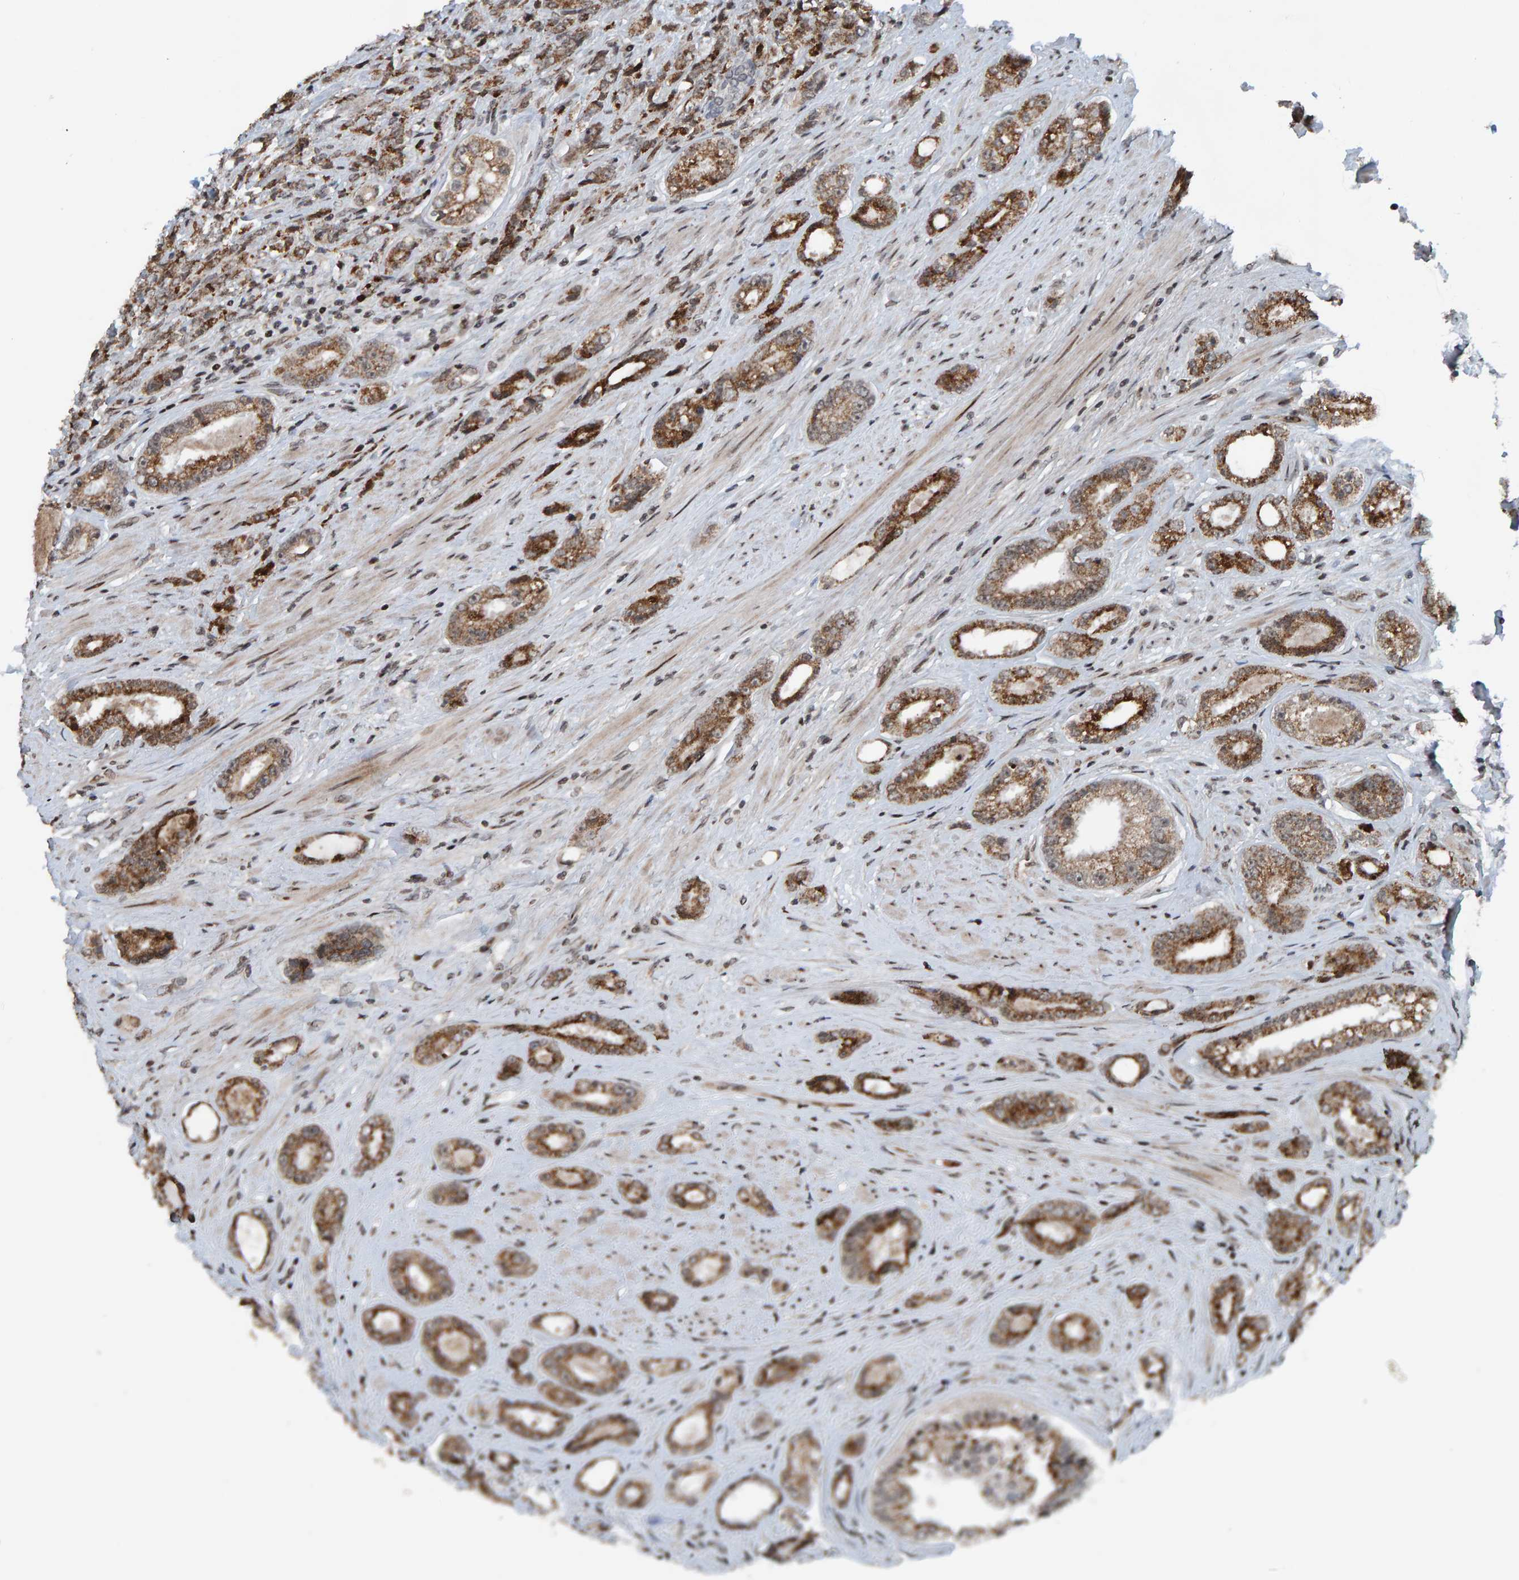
{"staining": {"intensity": "moderate", "quantity": ">75%", "location": "cytoplasmic/membranous"}, "tissue": "prostate cancer", "cell_type": "Tumor cells", "image_type": "cancer", "snomed": [{"axis": "morphology", "description": "Adenocarcinoma, High grade"}, {"axis": "topography", "description": "Prostate"}], "caption": "High-power microscopy captured an IHC micrograph of prostate cancer (adenocarcinoma (high-grade)), revealing moderate cytoplasmic/membranous positivity in about >75% of tumor cells.", "gene": "ZNF366", "patient": {"sex": "male", "age": 61}}